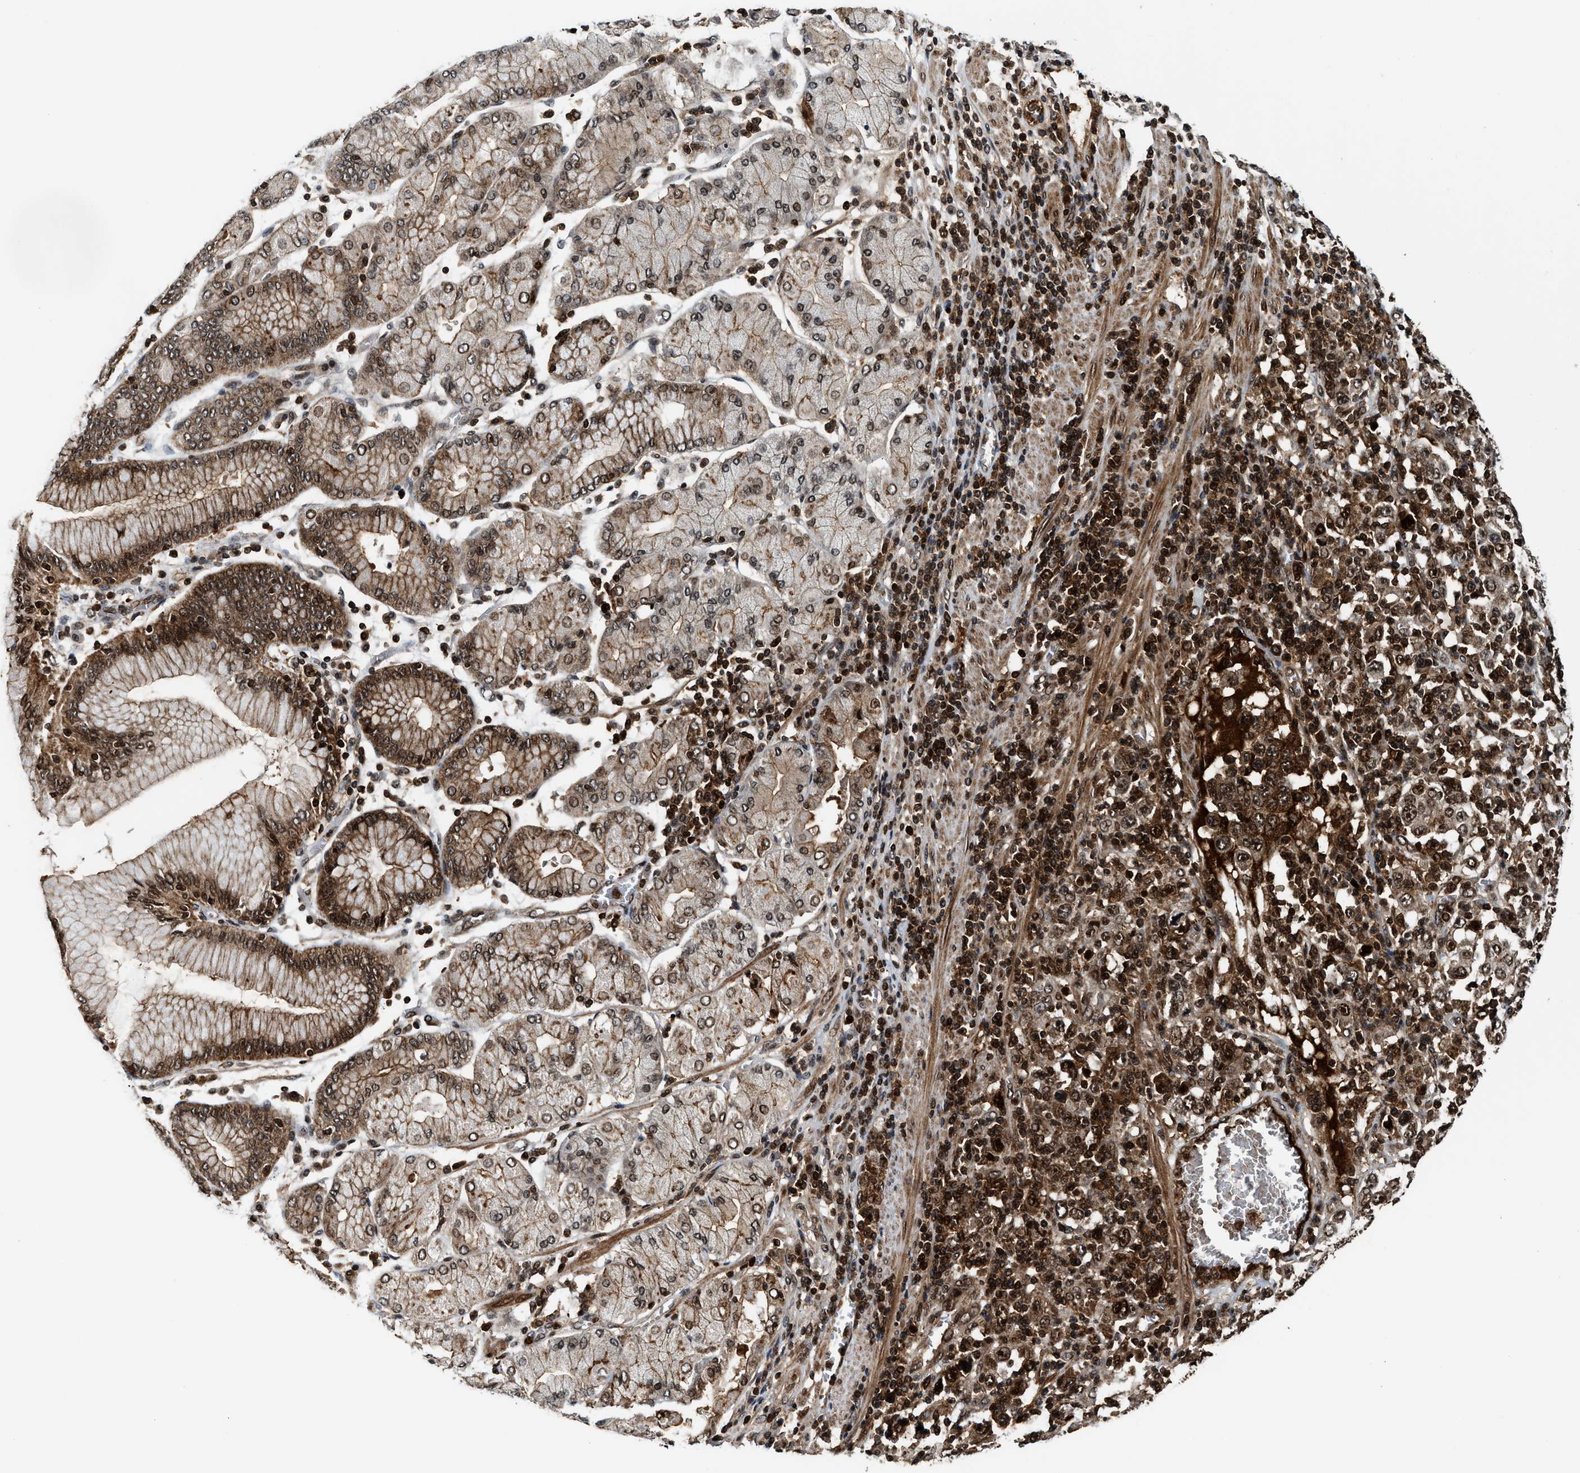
{"staining": {"intensity": "strong", "quantity": ">75%", "location": "cytoplasmic/membranous,nuclear"}, "tissue": "stomach cancer", "cell_type": "Tumor cells", "image_type": "cancer", "snomed": [{"axis": "morphology", "description": "Normal tissue, NOS"}, {"axis": "morphology", "description": "Adenocarcinoma, NOS"}, {"axis": "topography", "description": "Stomach, upper"}, {"axis": "topography", "description": "Stomach"}], "caption": "Immunohistochemical staining of stomach cancer (adenocarcinoma) displays high levels of strong cytoplasmic/membranous and nuclear expression in approximately >75% of tumor cells.", "gene": "MDM2", "patient": {"sex": "male", "age": 59}}